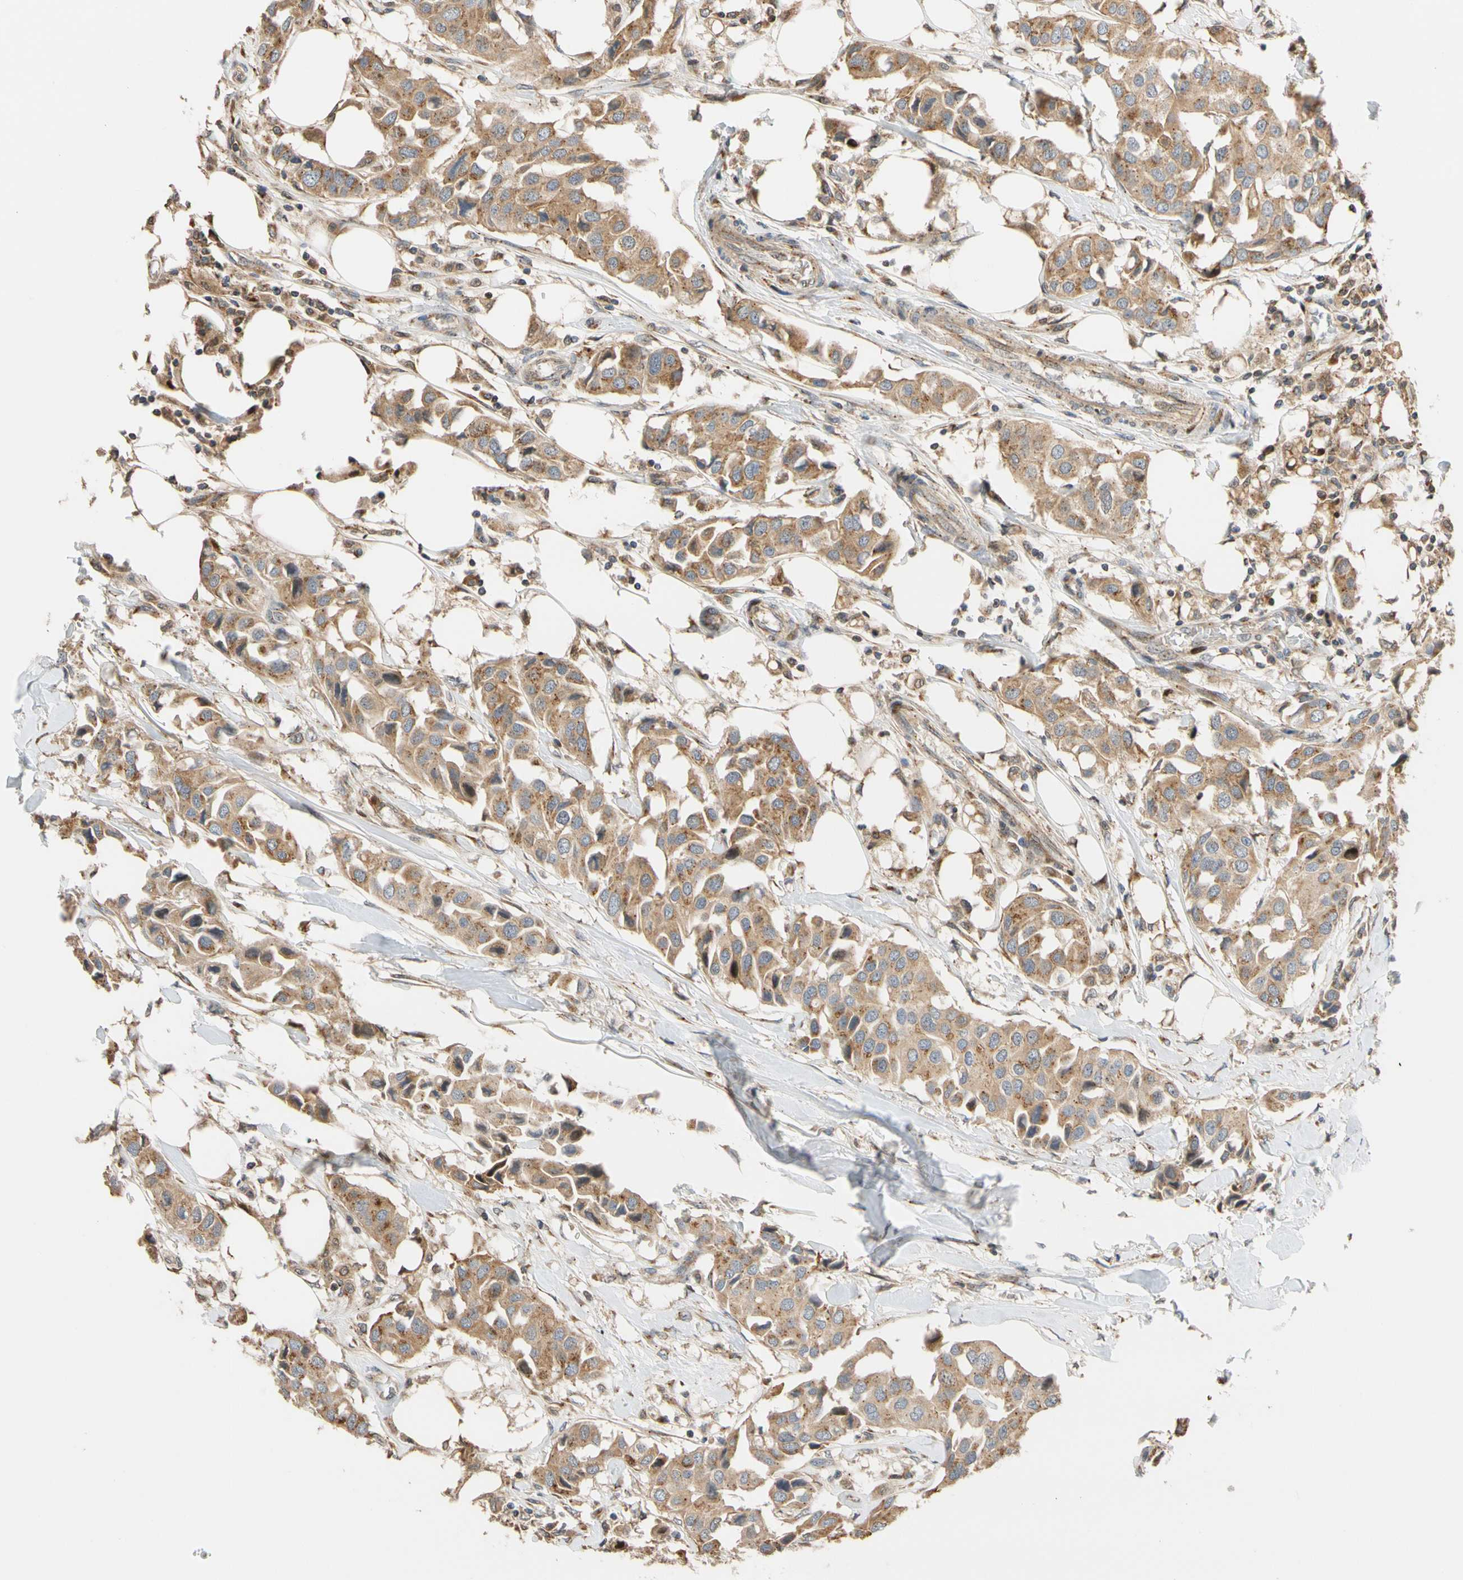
{"staining": {"intensity": "moderate", "quantity": ">75%", "location": "cytoplasmic/membranous"}, "tissue": "breast cancer", "cell_type": "Tumor cells", "image_type": "cancer", "snomed": [{"axis": "morphology", "description": "Duct carcinoma"}, {"axis": "topography", "description": "Breast"}], "caption": "Invasive ductal carcinoma (breast) tissue exhibits moderate cytoplasmic/membranous expression in about >75% of tumor cells, visualized by immunohistochemistry. Ihc stains the protein in brown and the nuclei are stained blue.", "gene": "IP6K2", "patient": {"sex": "female", "age": 80}}